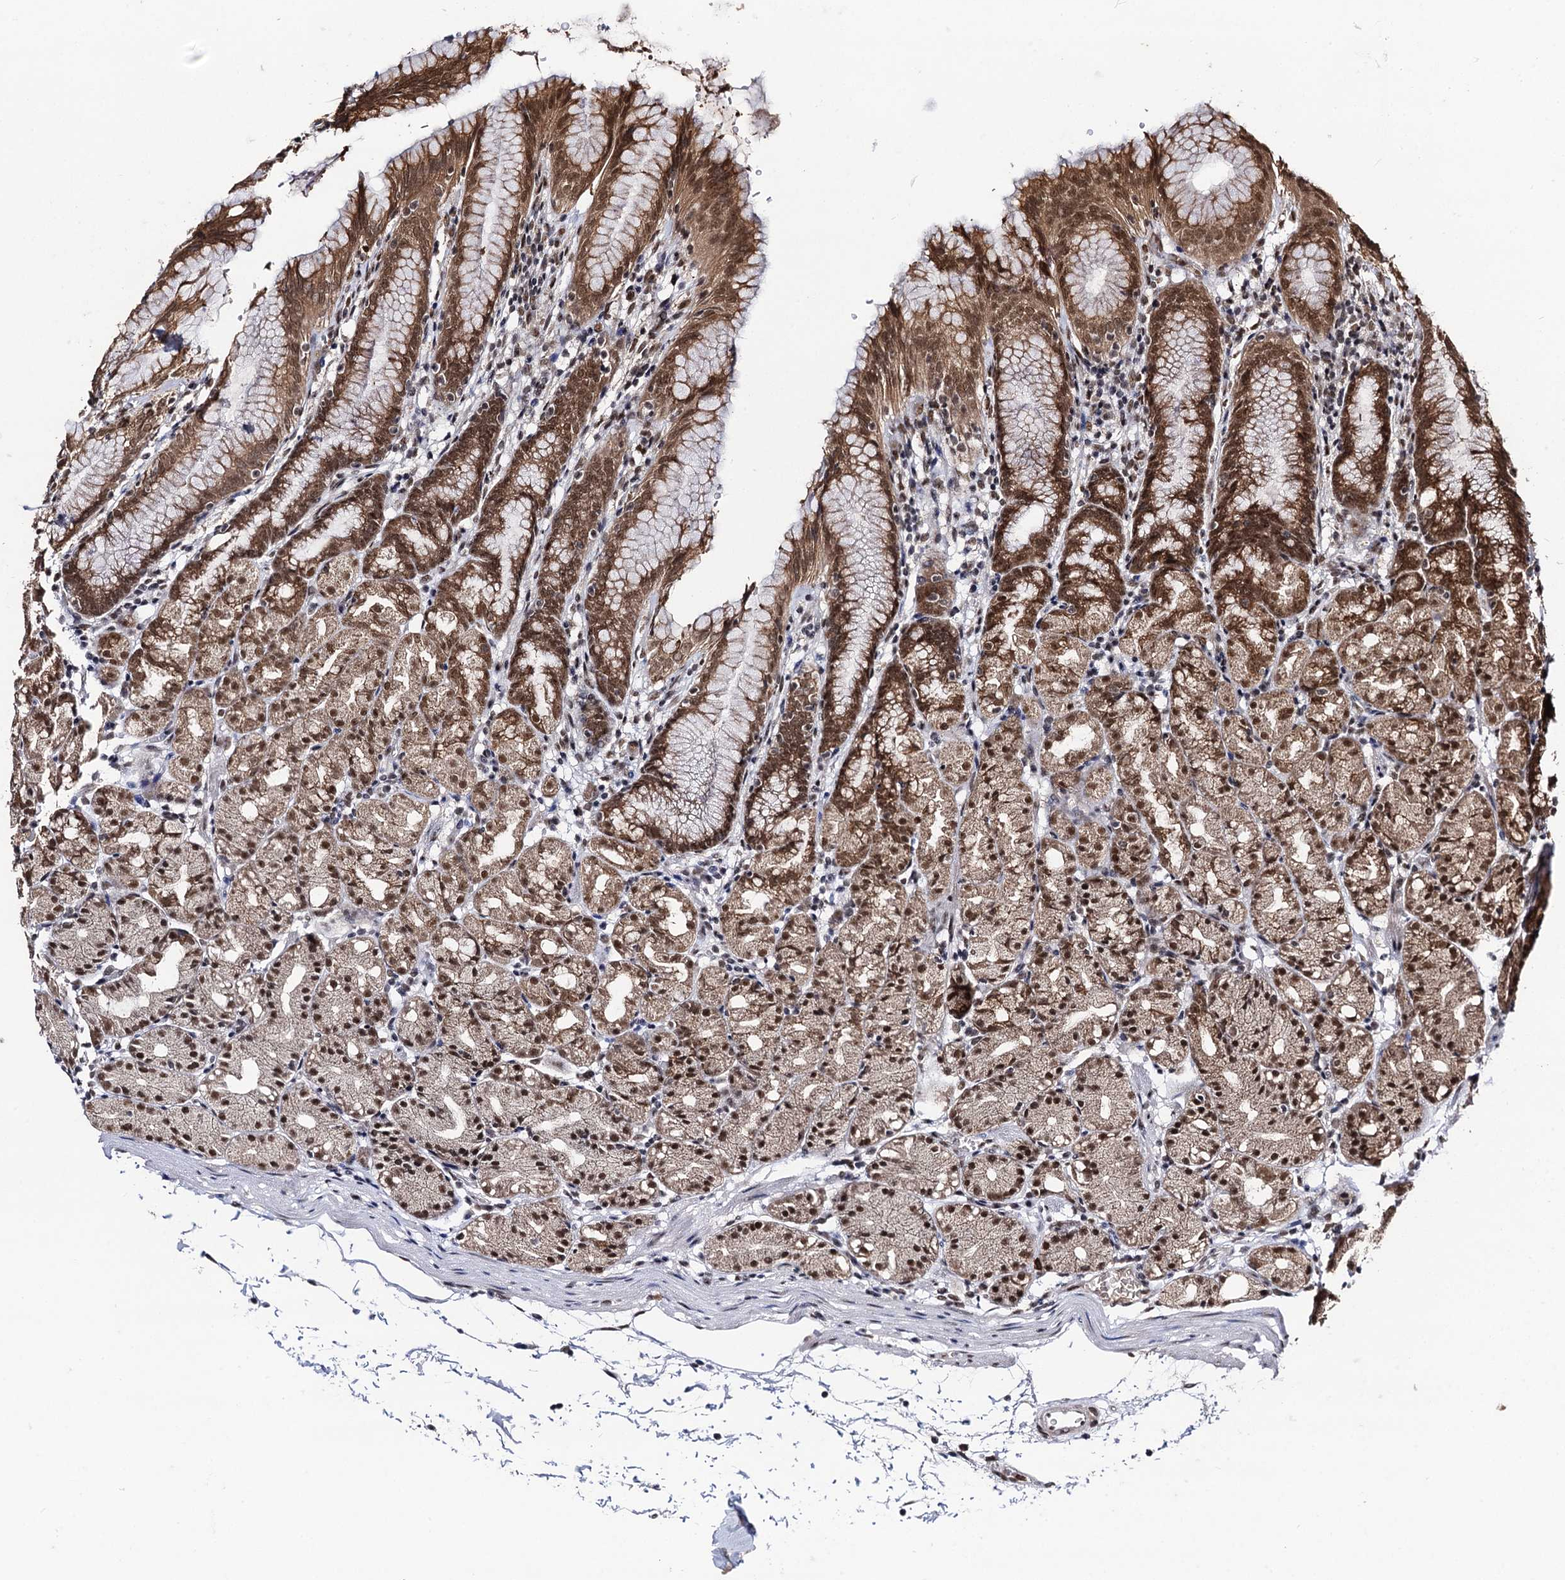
{"staining": {"intensity": "strong", "quantity": ">75%", "location": "cytoplasmic/membranous,nuclear"}, "tissue": "stomach", "cell_type": "Glandular cells", "image_type": "normal", "snomed": [{"axis": "morphology", "description": "Normal tissue, NOS"}, {"axis": "topography", "description": "Stomach, upper"}], "caption": "Stomach stained with a brown dye demonstrates strong cytoplasmic/membranous,nuclear positive positivity in approximately >75% of glandular cells.", "gene": "SFSWAP", "patient": {"sex": "male", "age": 48}}